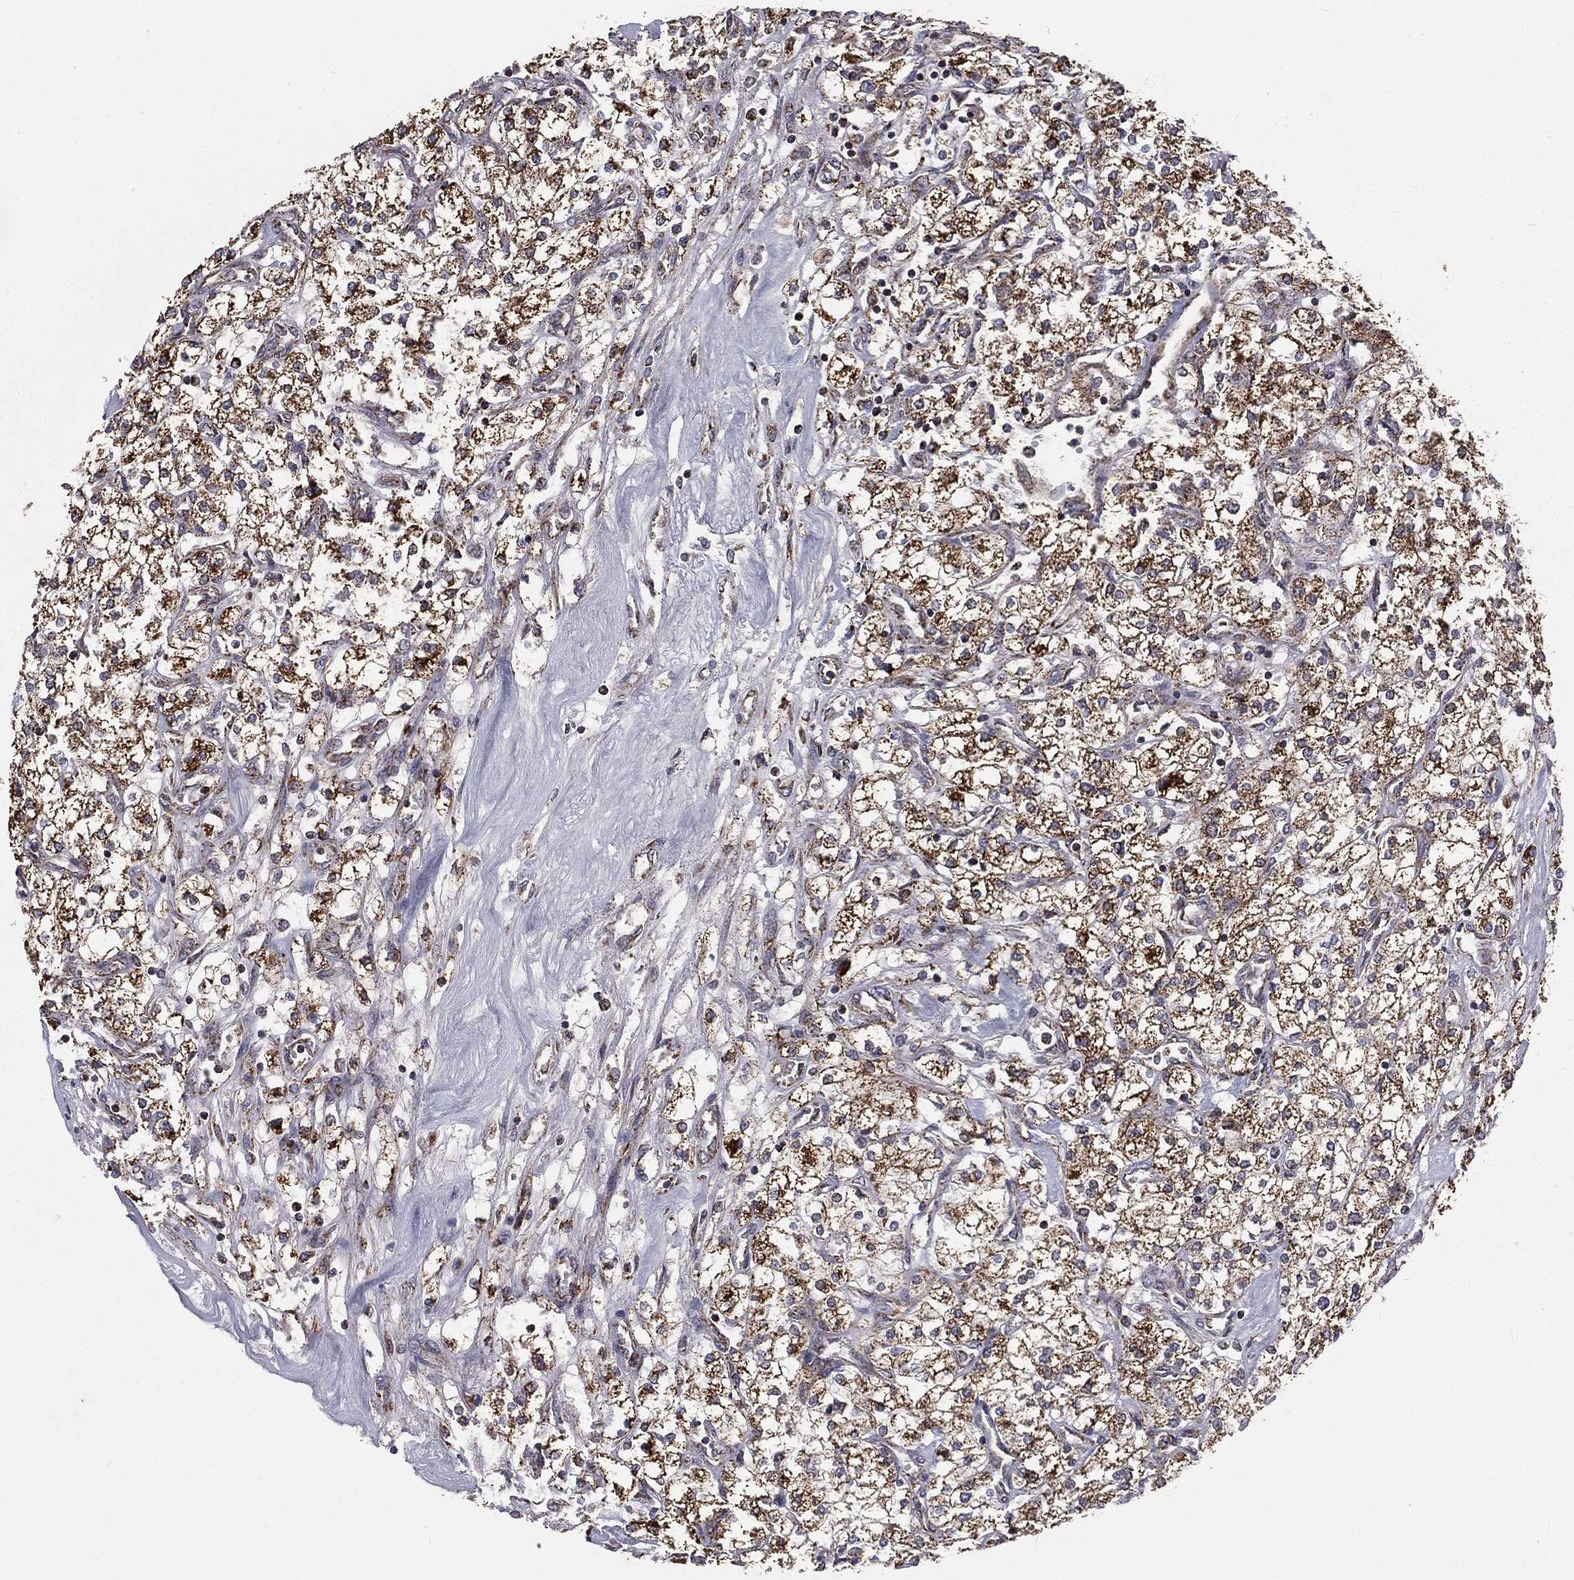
{"staining": {"intensity": "strong", "quantity": ">75%", "location": "cytoplasmic/membranous"}, "tissue": "renal cancer", "cell_type": "Tumor cells", "image_type": "cancer", "snomed": [{"axis": "morphology", "description": "Adenocarcinoma, NOS"}, {"axis": "topography", "description": "Kidney"}], "caption": "High-magnification brightfield microscopy of renal cancer (adenocarcinoma) stained with DAB (brown) and counterstained with hematoxylin (blue). tumor cells exhibit strong cytoplasmic/membranous staining is appreciated in about>75% of cells. Using DAB (brown) and hematoxylin (blue) stains, captured at high magnification using brightfield microscopy.", "gene": "GPD1", "patient": {"sex": "male", "age": 80}}